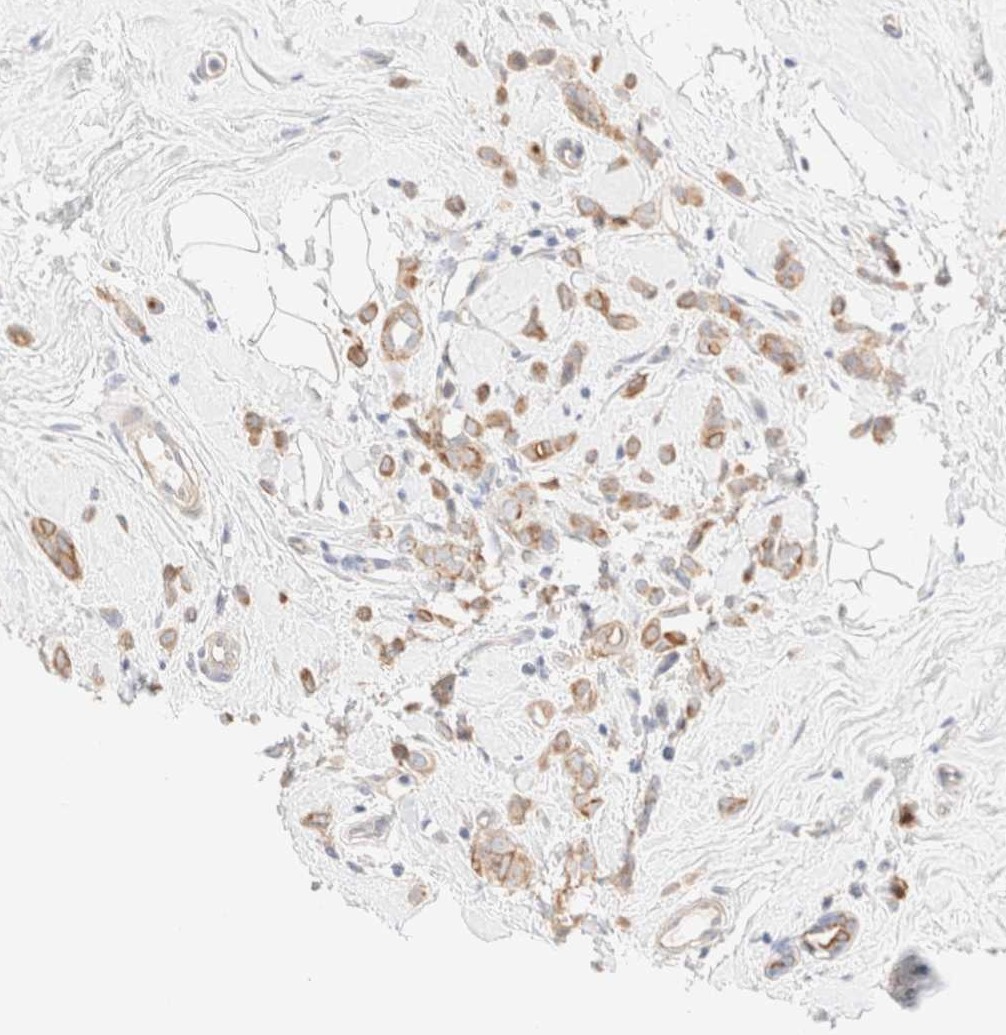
{"staining": {"intensity": "moderate", "quantity": ">75%", "location": "cytoplasmic/membranous"}, "tissue": "breast cancer", "cell_type": "Tumor cells", "image_type": "cancer", "snomed": [{"axis": "morphology", "description": "Lobular carcinoma"}, {"axis": "topography", "description": "Breast"}], "caption": "Tumor cells display medium levels of moderate cytoplasmic/membranous positivity in about >75% of cells in human breast cancer.", "gene": "NIBAN2", "patient": {"sex": "female", "age": 47}}